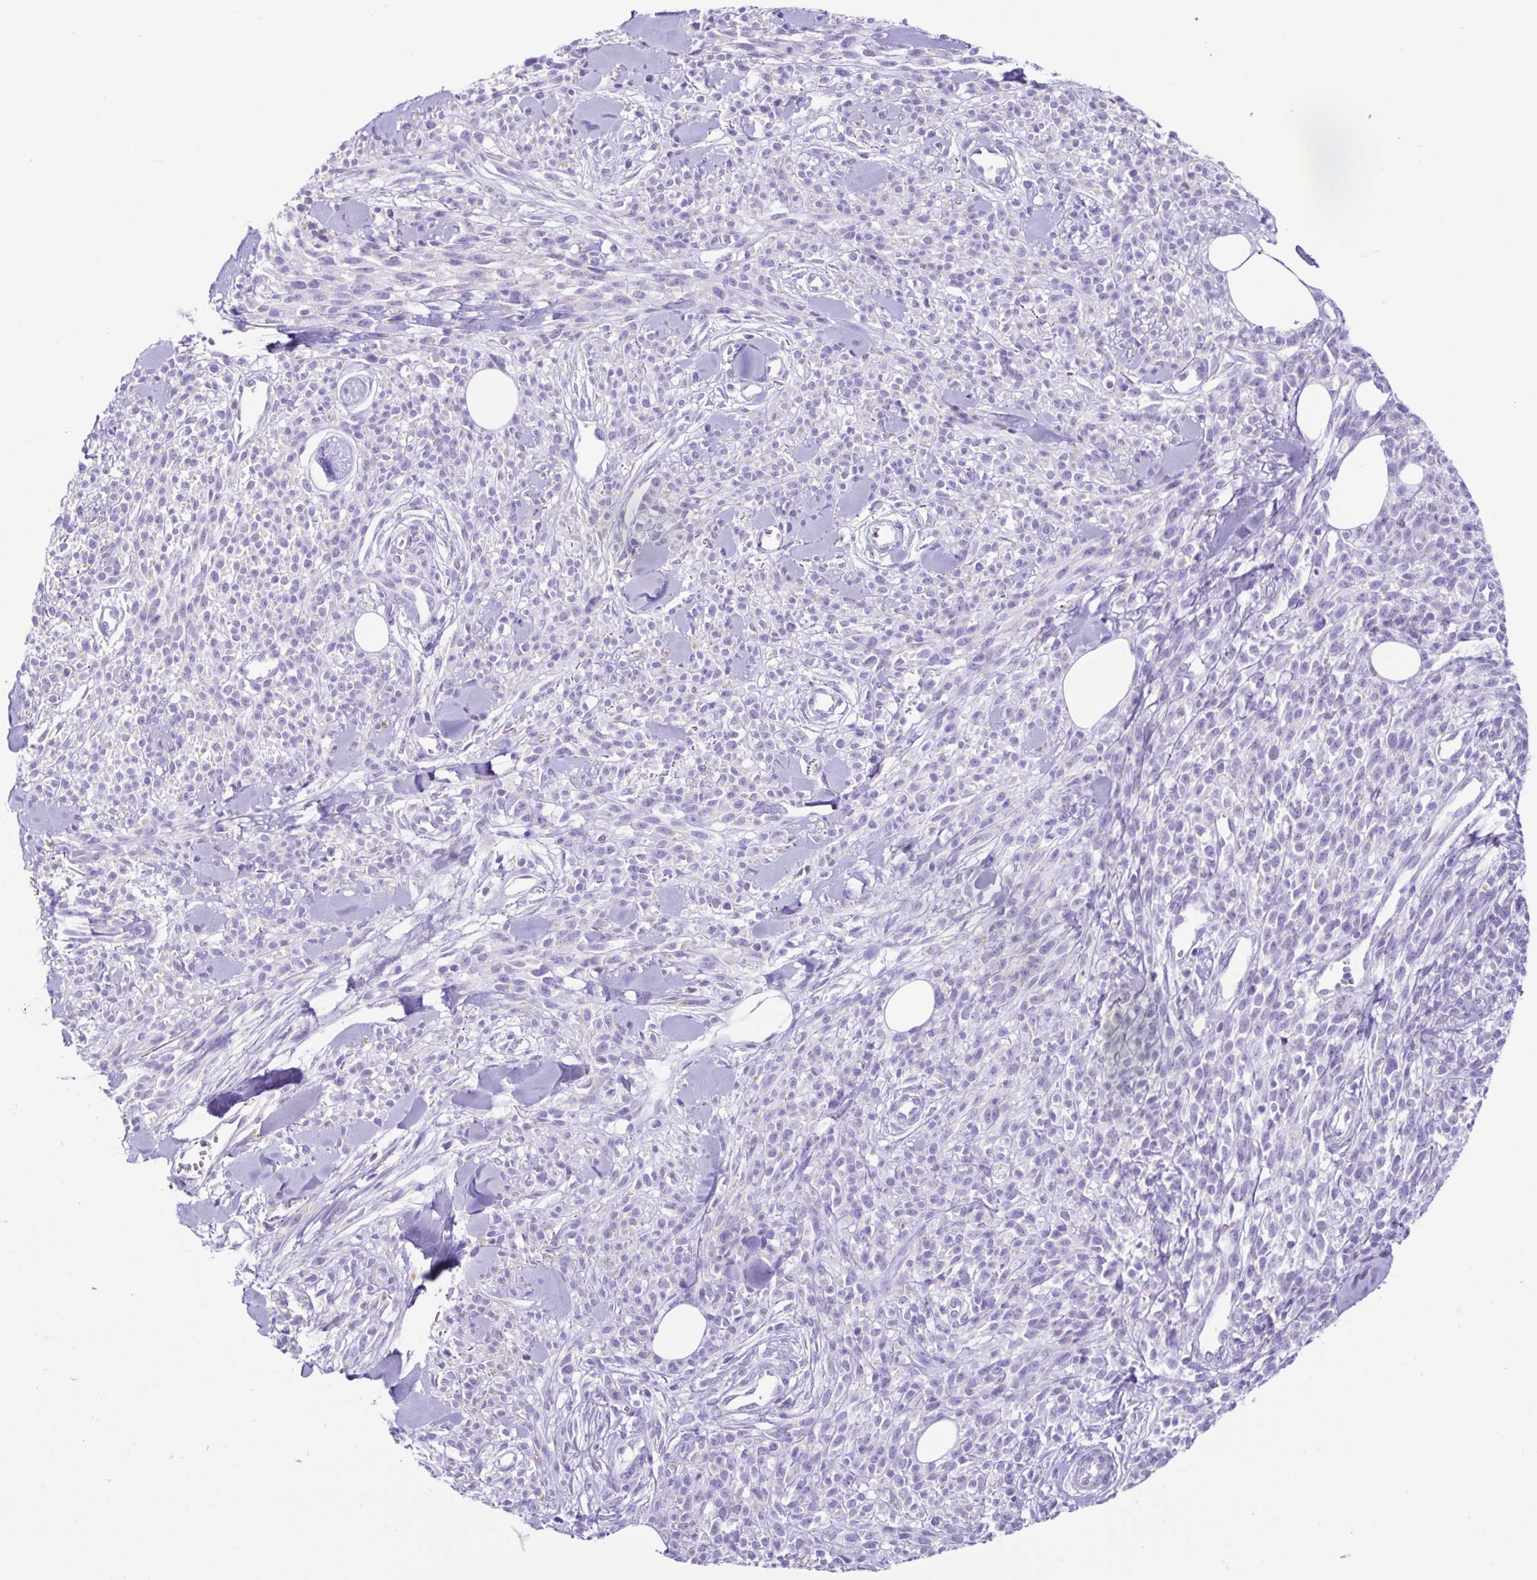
{"staining": {"intensity": "negative", "quantity": "none", "location": "none"}, "tissue": "melanoma", "cell_type": "Tumor cells", "image_type": "cancer", "snomed": [{"axis": "morphology", "description": "Malignant melanoma, NOS"}, {"axis": "topography", "description": "Skin"}, {"axis": "topography", "description": "Skin of trunk"}], "caption": "High magnification brightfield microscopy of melanoma stained with DAB (3,3'-diaminobenzidine) (brown) and counterstained with hematoxylin (blue): tumor cells show no significant expression.", "gene": "ACTRT3", "patient": {"sex": "male", "age": 74}}